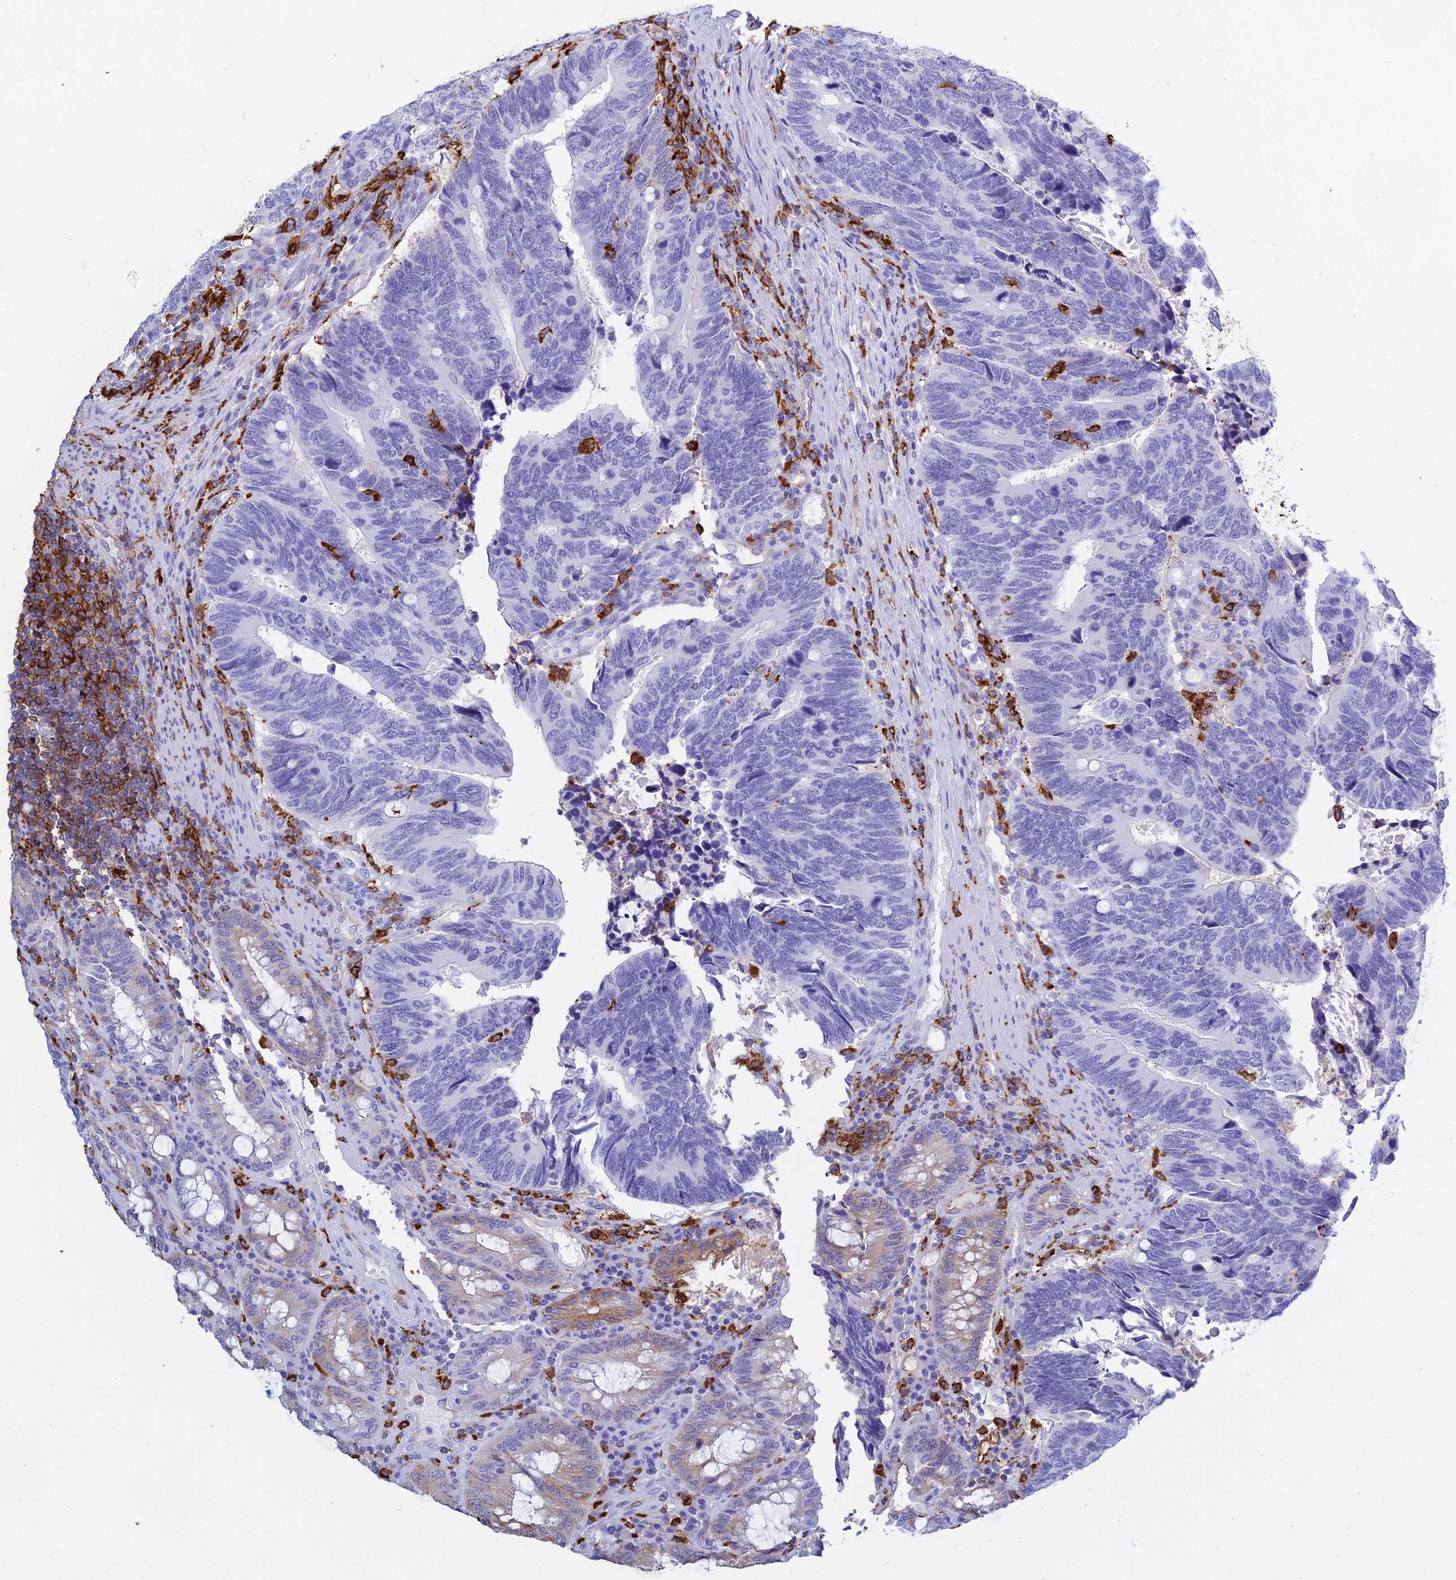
{"staining": {"intensity": "negative", "quantity": "none", "location": "none"}, "tissue": "colorectal cancer", "cell_type": "Tumor cells", "image_type": "cancer", "snomed": [{"axis": "morphology", "description": "Adenocarcinoma, NOS"}, {"axis": "topography", "description": "Colon"}], "caption": "Tumor cells show no significant positivity in colorectal cancer.", "gene": "HLA-DRB1", "patient": {"sex": "male", "age": 87}}